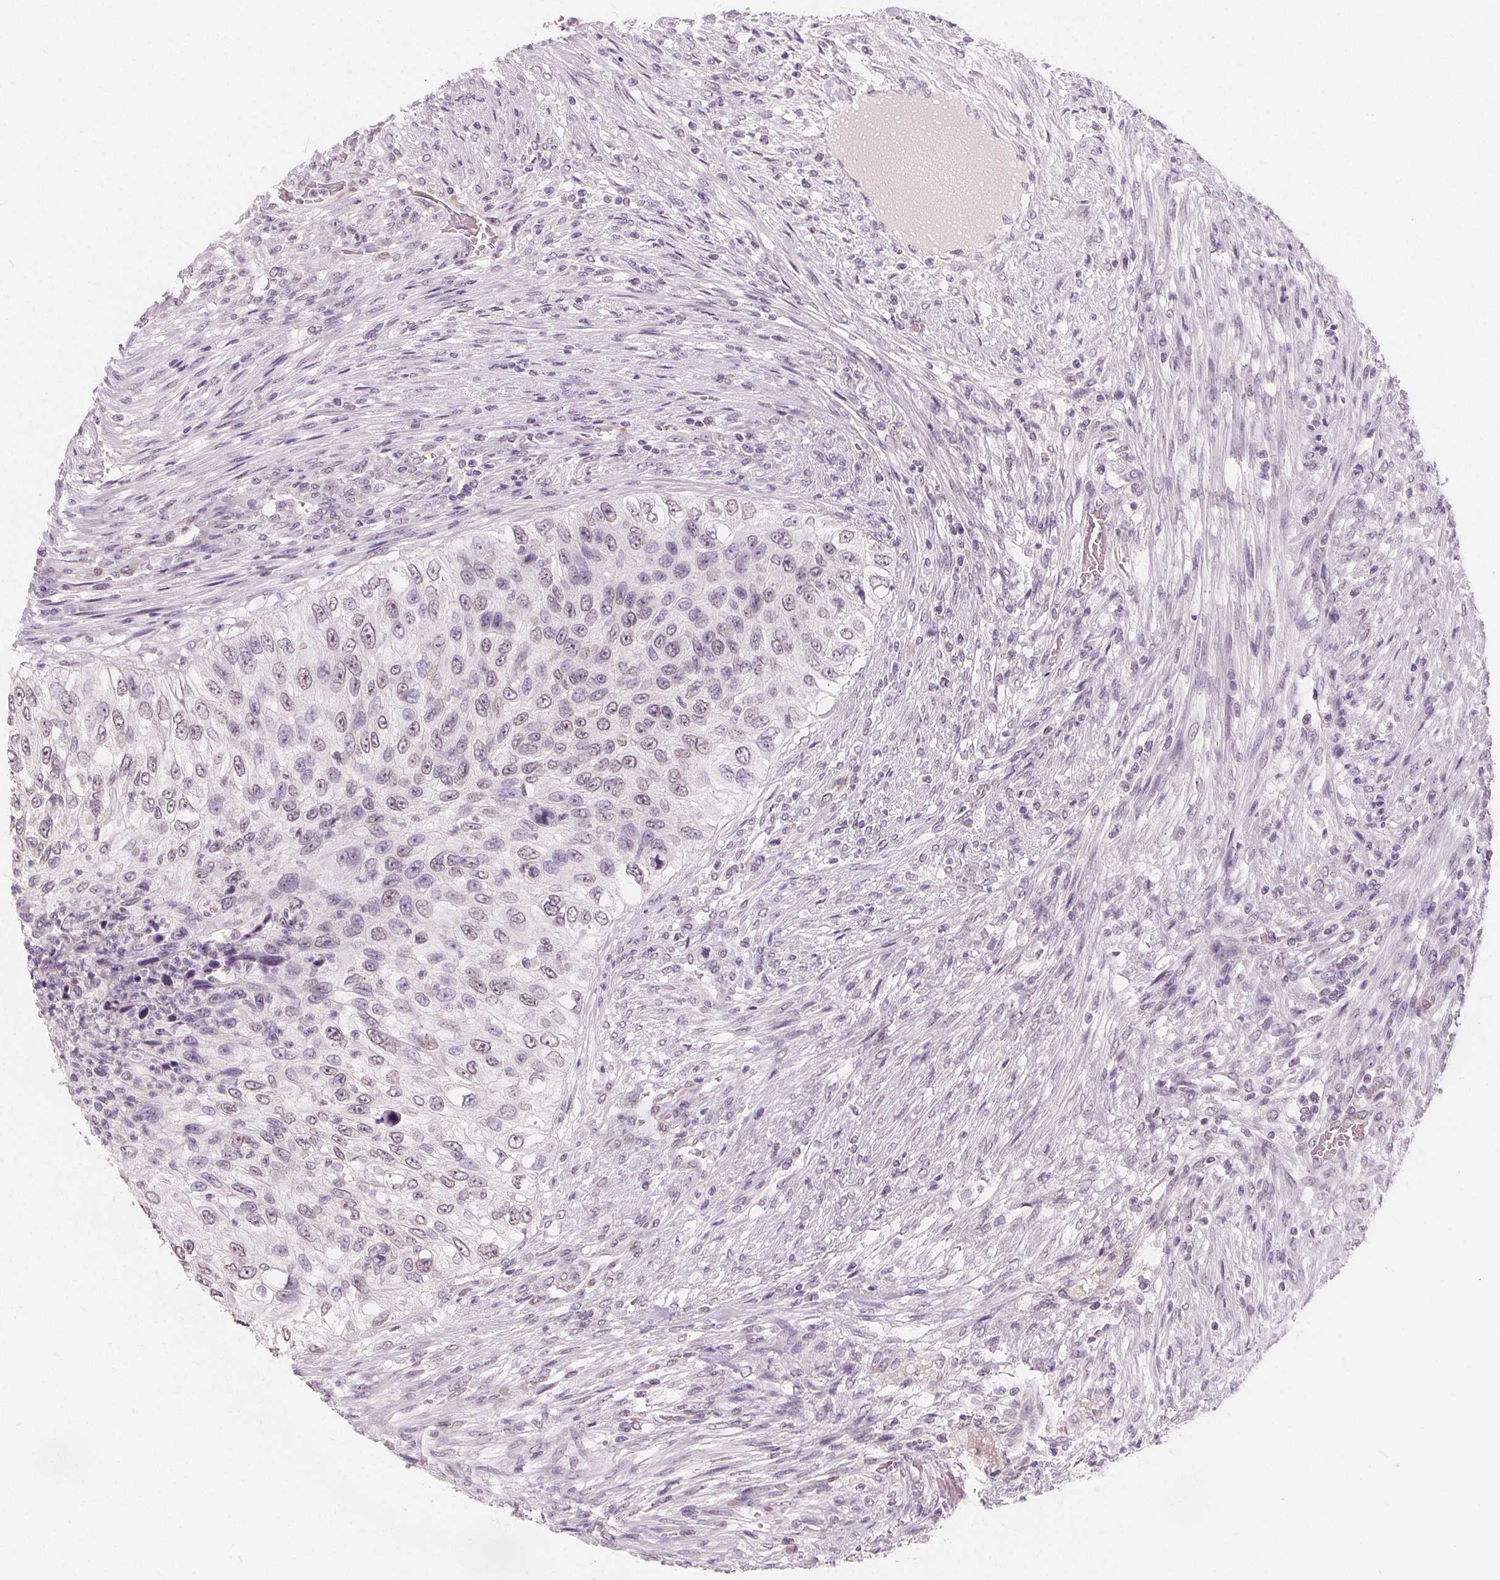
{"staining": {"intensity": "weak", "quantity": "<25%", "location": "nuclear"}, "tissue": "urothelial cancer", "cell_type": "Tumor cells", "image_type": "cancer", "snomed": [{"axis": "morphology", "description": "Urothelial carcinoma, High grade"}, {"axis": "topography", "description": "Urinary bladder"}], "caption": "Tumor cells show no significant protein staining in urothelial cancer.", "gene": "DBX2", "patient": {"sex": "female", "age": 60}}